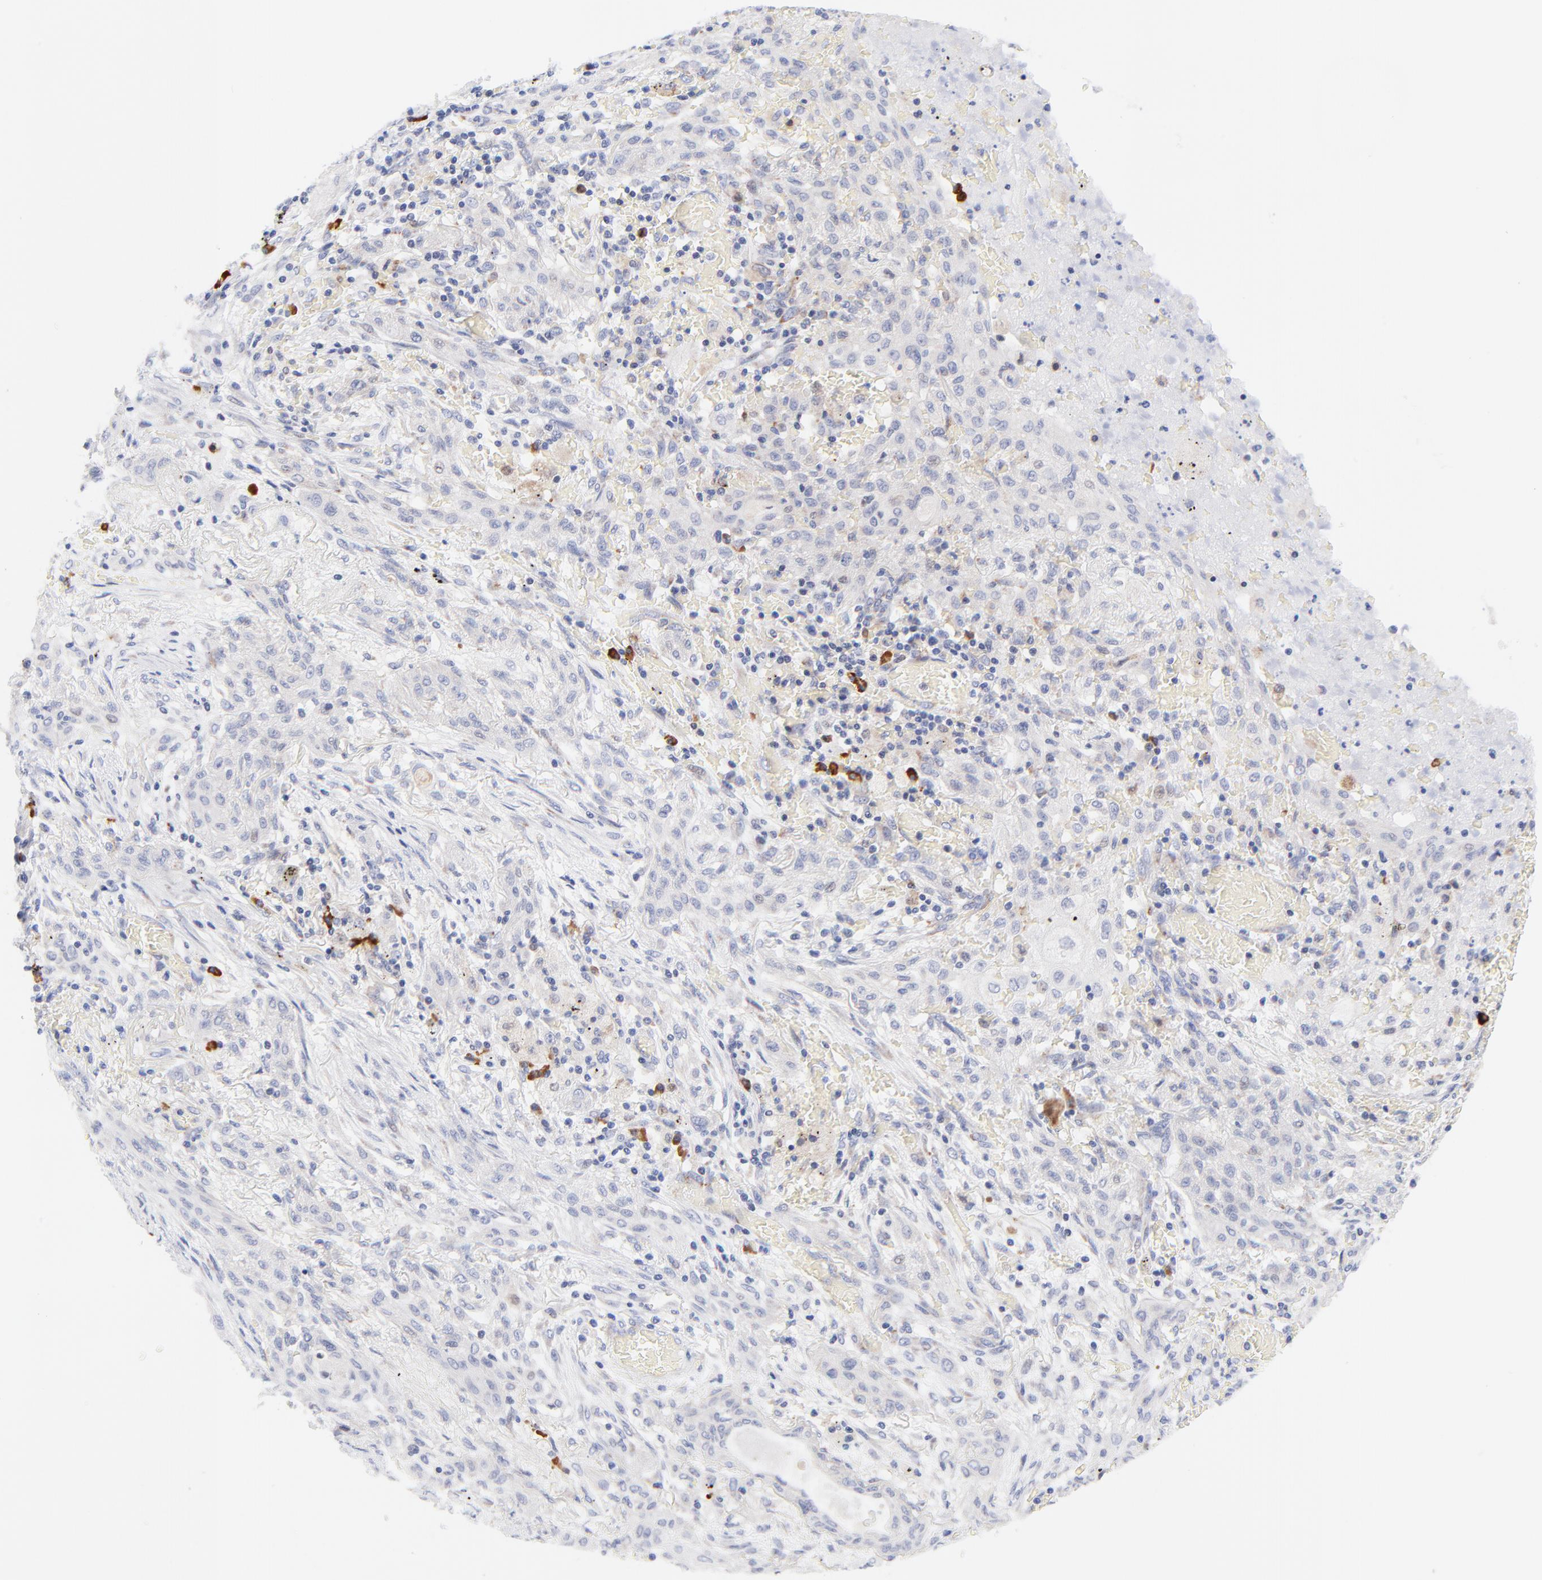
{"staining": {"intensity": "negative", "quantity": "none", "location": "none"}, "tissue": "lung cancer", "cell_type": "Tumor cells", "image_type": "cancer", "snomed": [{"axis": "morphology", "description": "Squamous cell carcinoma, NOS"}, {"axis": "topography", "description": "Lung"}], "caption": "The image demonstrates no staining of tumor cells in squamous cell carcinoma (lung).", "gene": "AFF2", "patient": {"sex": "female", "age": 47}}